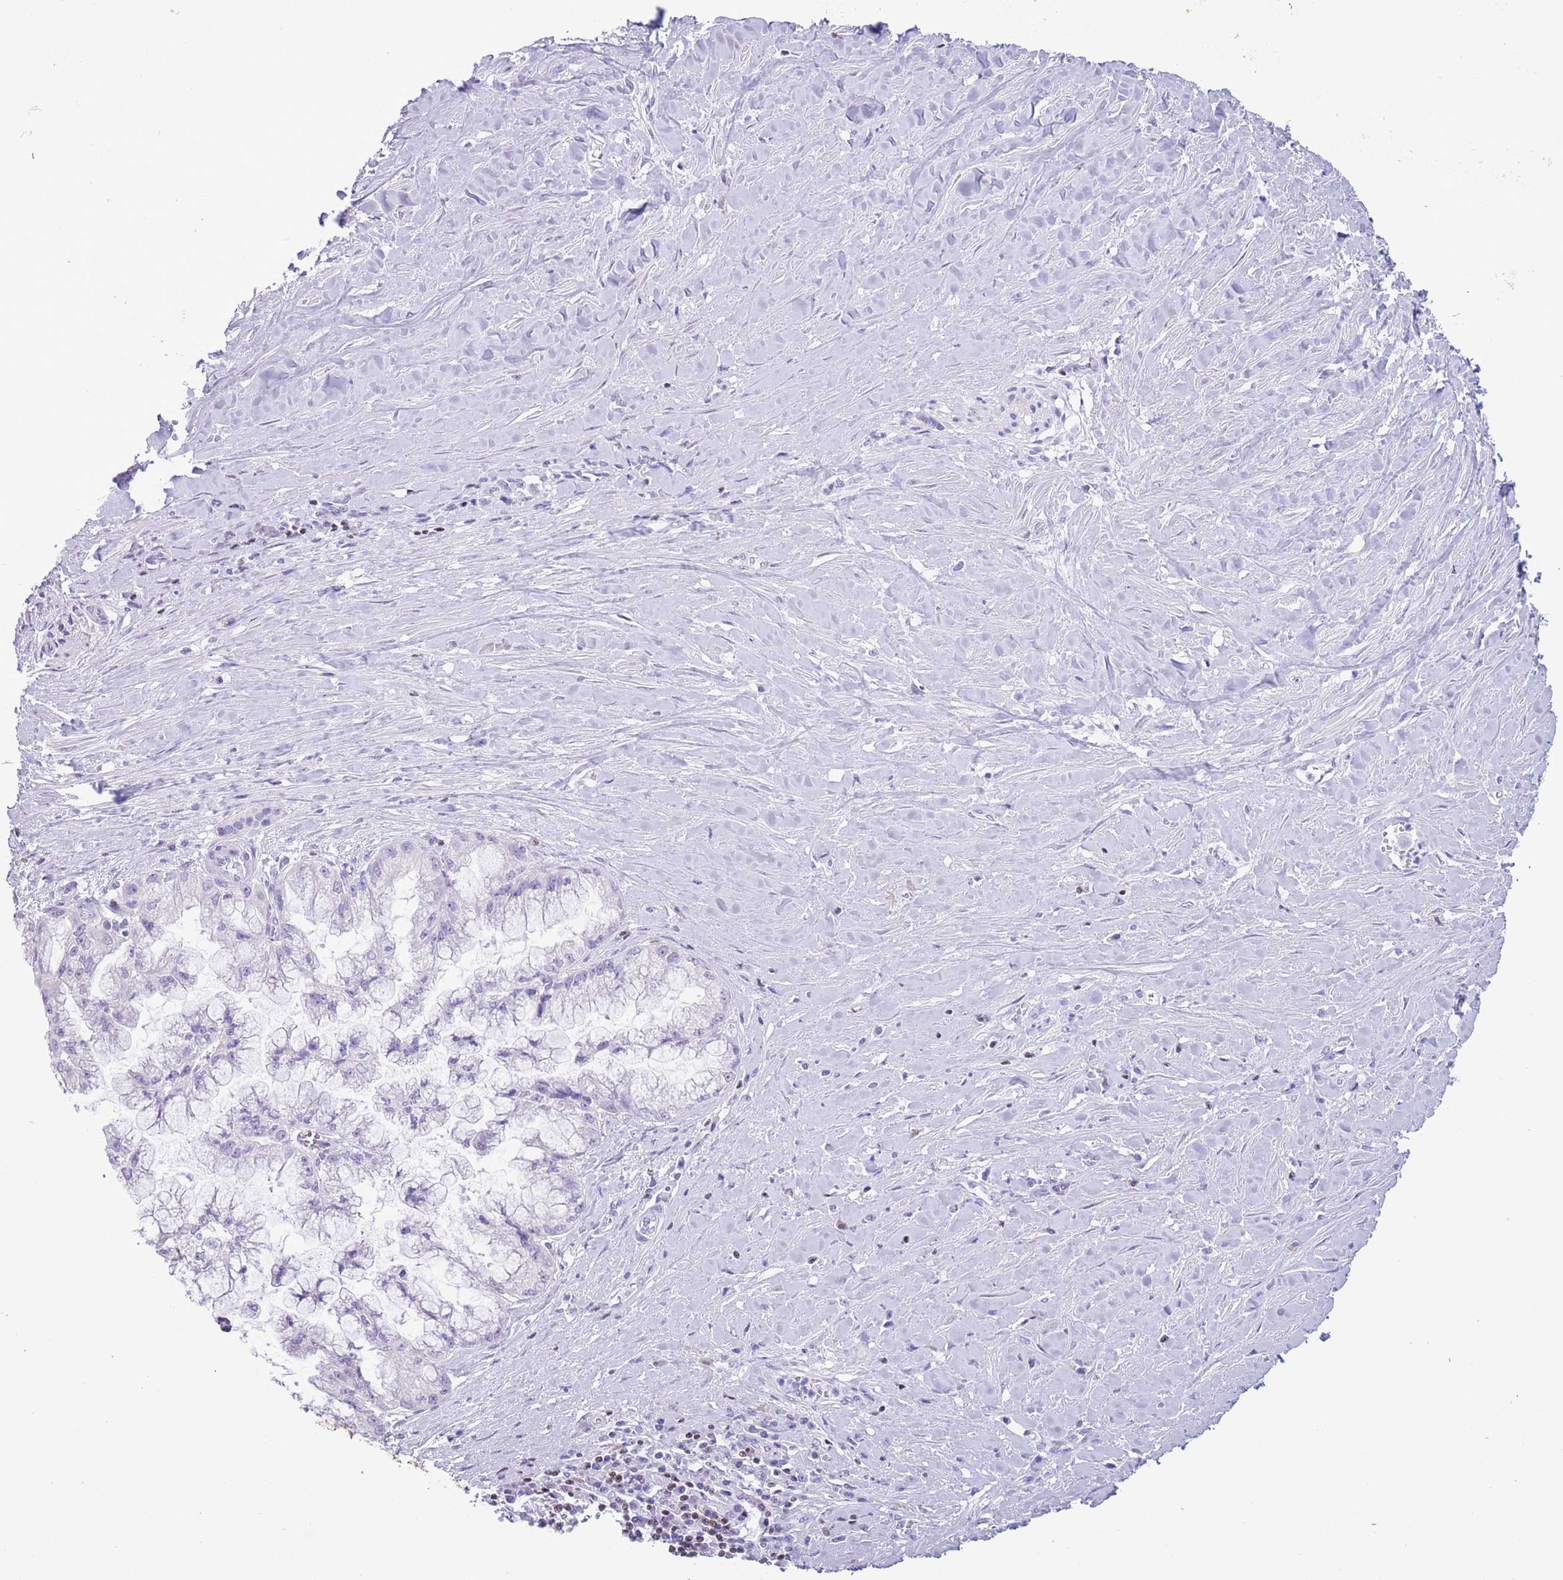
{"staining": {"intensity": "negative", "quantity": "none", "location": "none"}, "tissue": "pancreatic cancer", "cell_type": "Tumor cells", "image_type": "cancer", "snomed": [{"axis": "morphology", "description": "Adenocarcinoma, NOS"}, {"axis": "topography", "description": "Pancreas"}], "caption": "This photomicrograph is of adenocarcinoma (pancreatic) stained with immunohistochemistry to label a protein in brown with the nuclei are counter-stained blue. There is no expression in tumor cells. The staining is performed using DAB brown chromogen with nuclei counter-stained in using hematoxylin.", "gene": "BCL11B", "patient": {"sex": "male", "age": 73}}